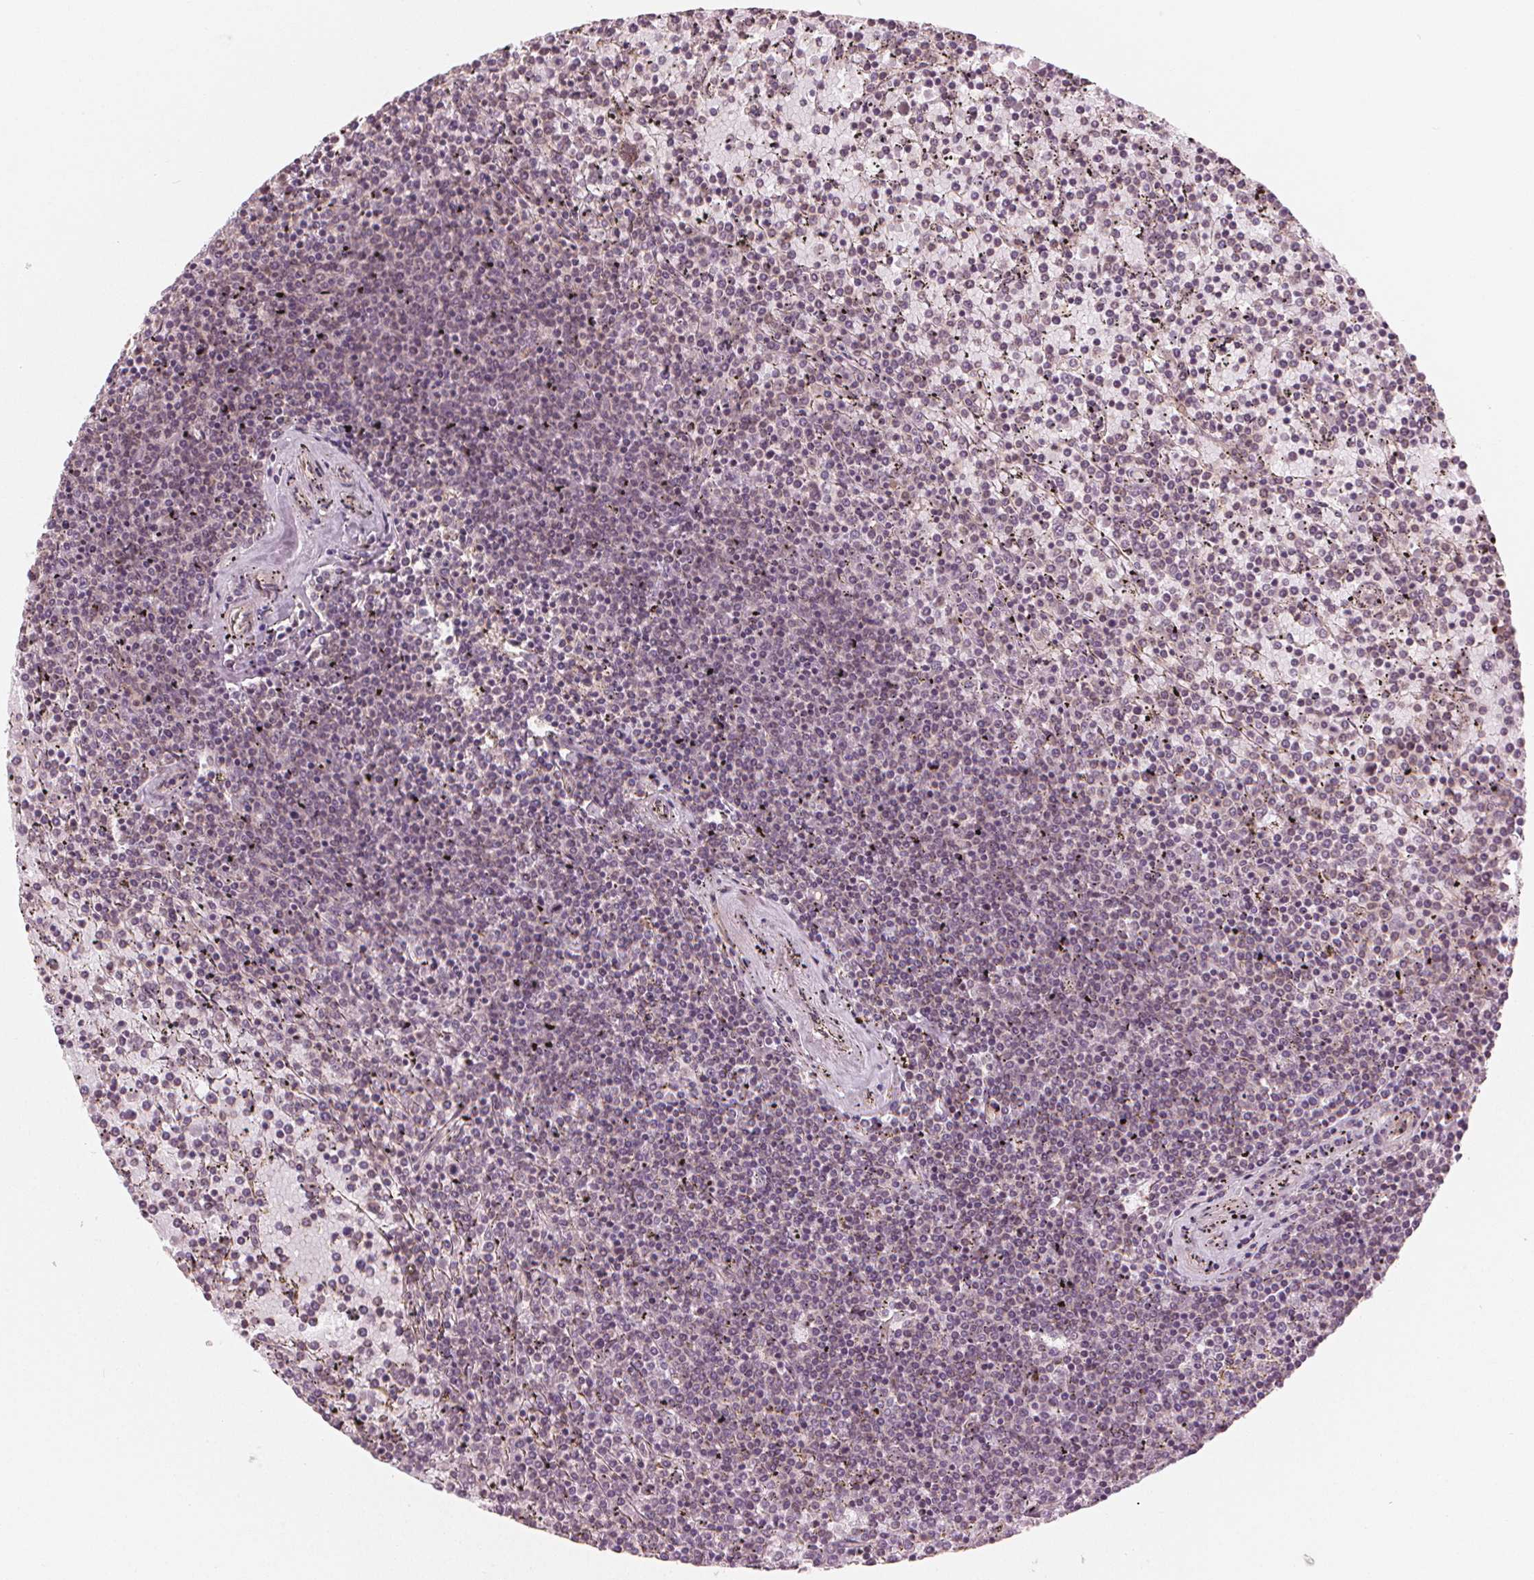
{"staining": {"intensity": "negative", "quantity": "none", "location": "none"}, "tissue": "lymphoma", "cell_type": "Tumor cells", "image_type": "cancer", "snomed": [{"axis": "morphology", "description": "Malignant lymphoma, non-Hodgkin's type, Low grade"}, {"axis": "topography", "description": "Spleen"}], "caption": "A high-resolution image shows immunohistochemistry staining of malignant lymphoma, non-Hodgkin's type (low-grade), which exhibits no significant expression in tumor cells.", "gene": "CLBA1", "patient": {"sex": "female", "age": 77}}